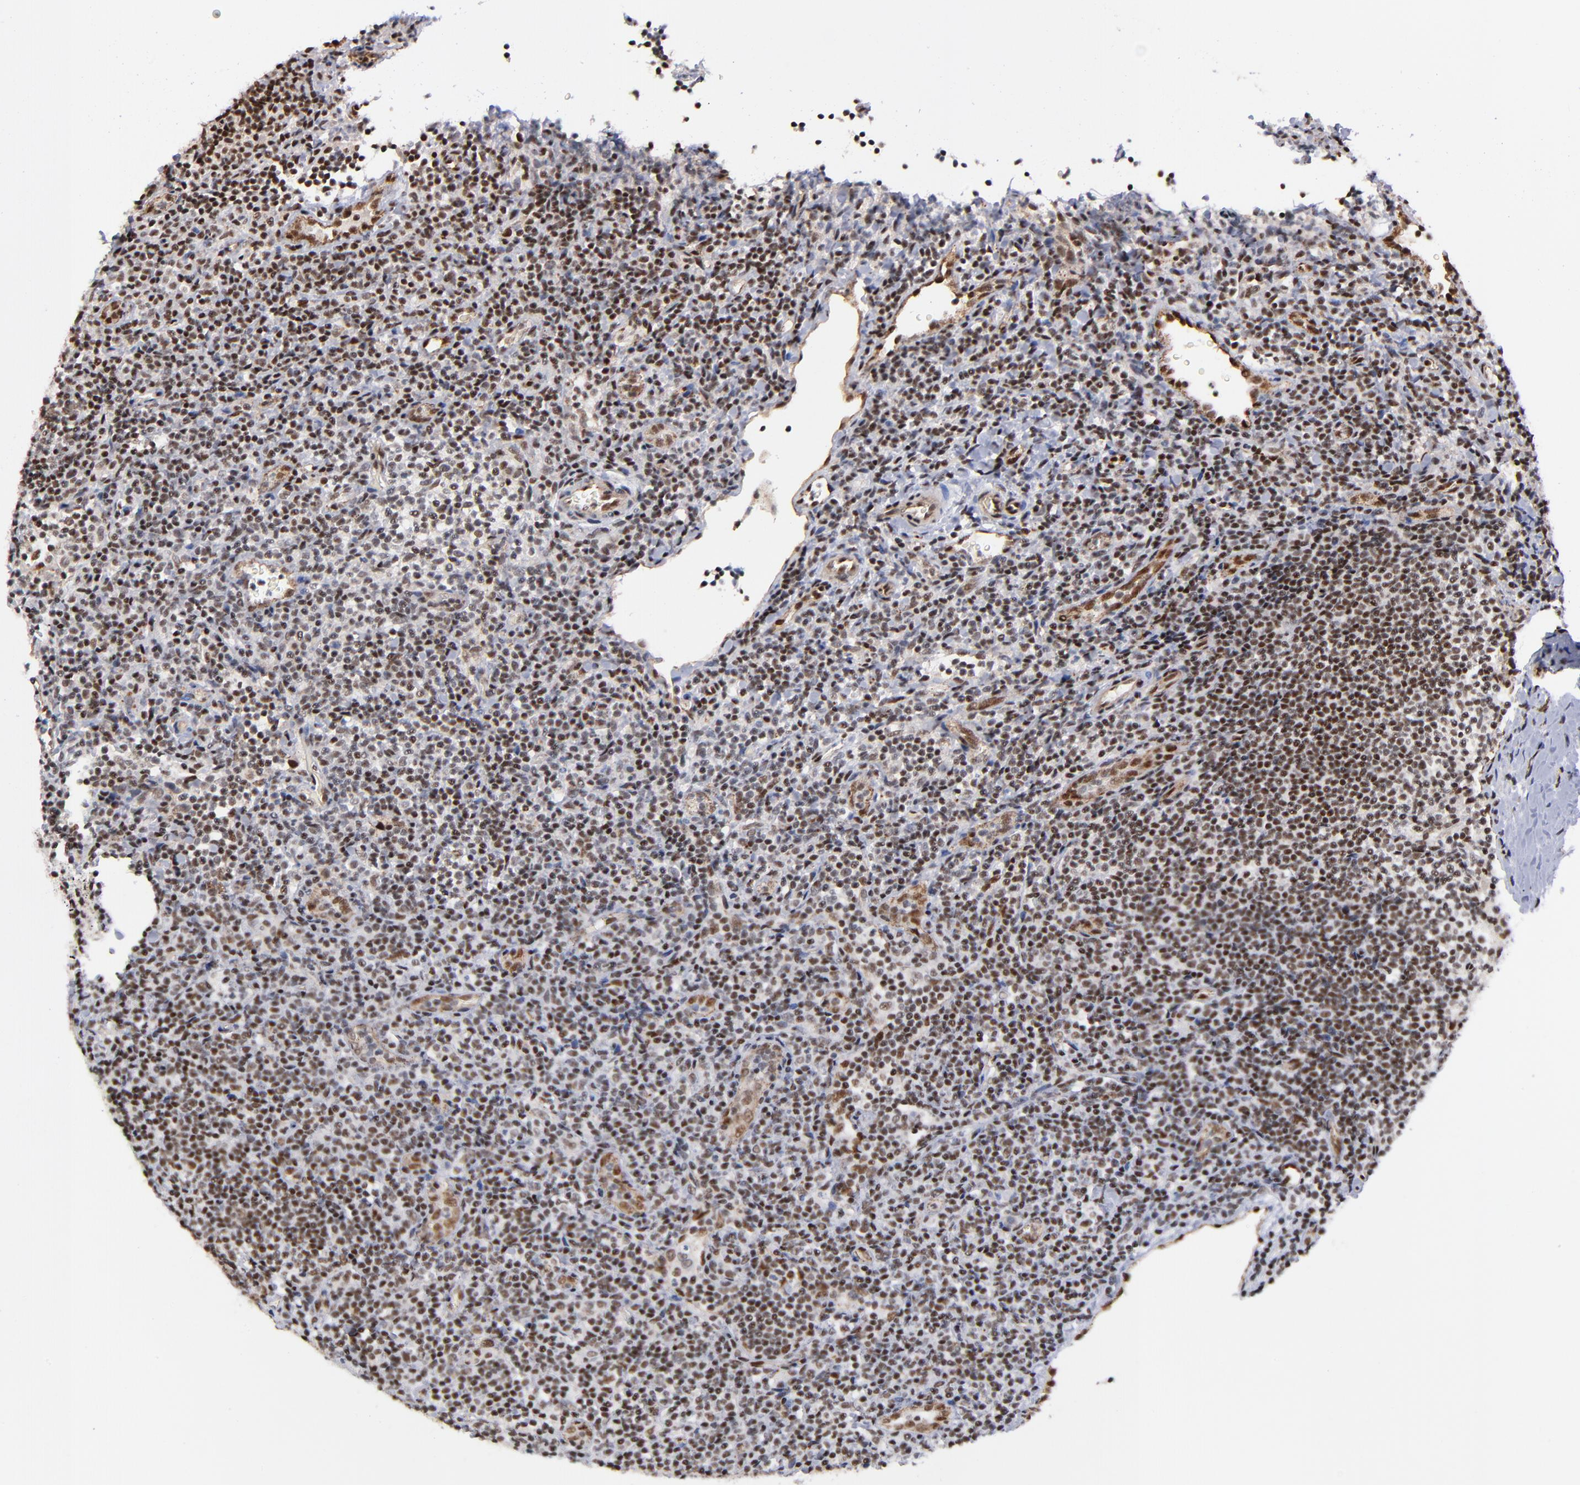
{"staining": {"intensity": "moderate", "quantity": ">75%", "location": "nuclear"}, "tissue": "lymphoma", "cell_type": "Tumor cells", "image_type": "cancer", "snomed": [{"axis": "morphology", "description": "Malignant lymphoma, non-Hodgkin's type, Low grade"}, {"axis": "topography", "description": "Lymph node"}], "caption": "Human malignant lymphoma, non-Hodgkin's type (low-grade) stained for a protein (brown) exhibits moderate nuclear positive expression in about >75% of tumor cells.", "gene": "GABPA", "patient": {"sex": "female", "age": 76}}